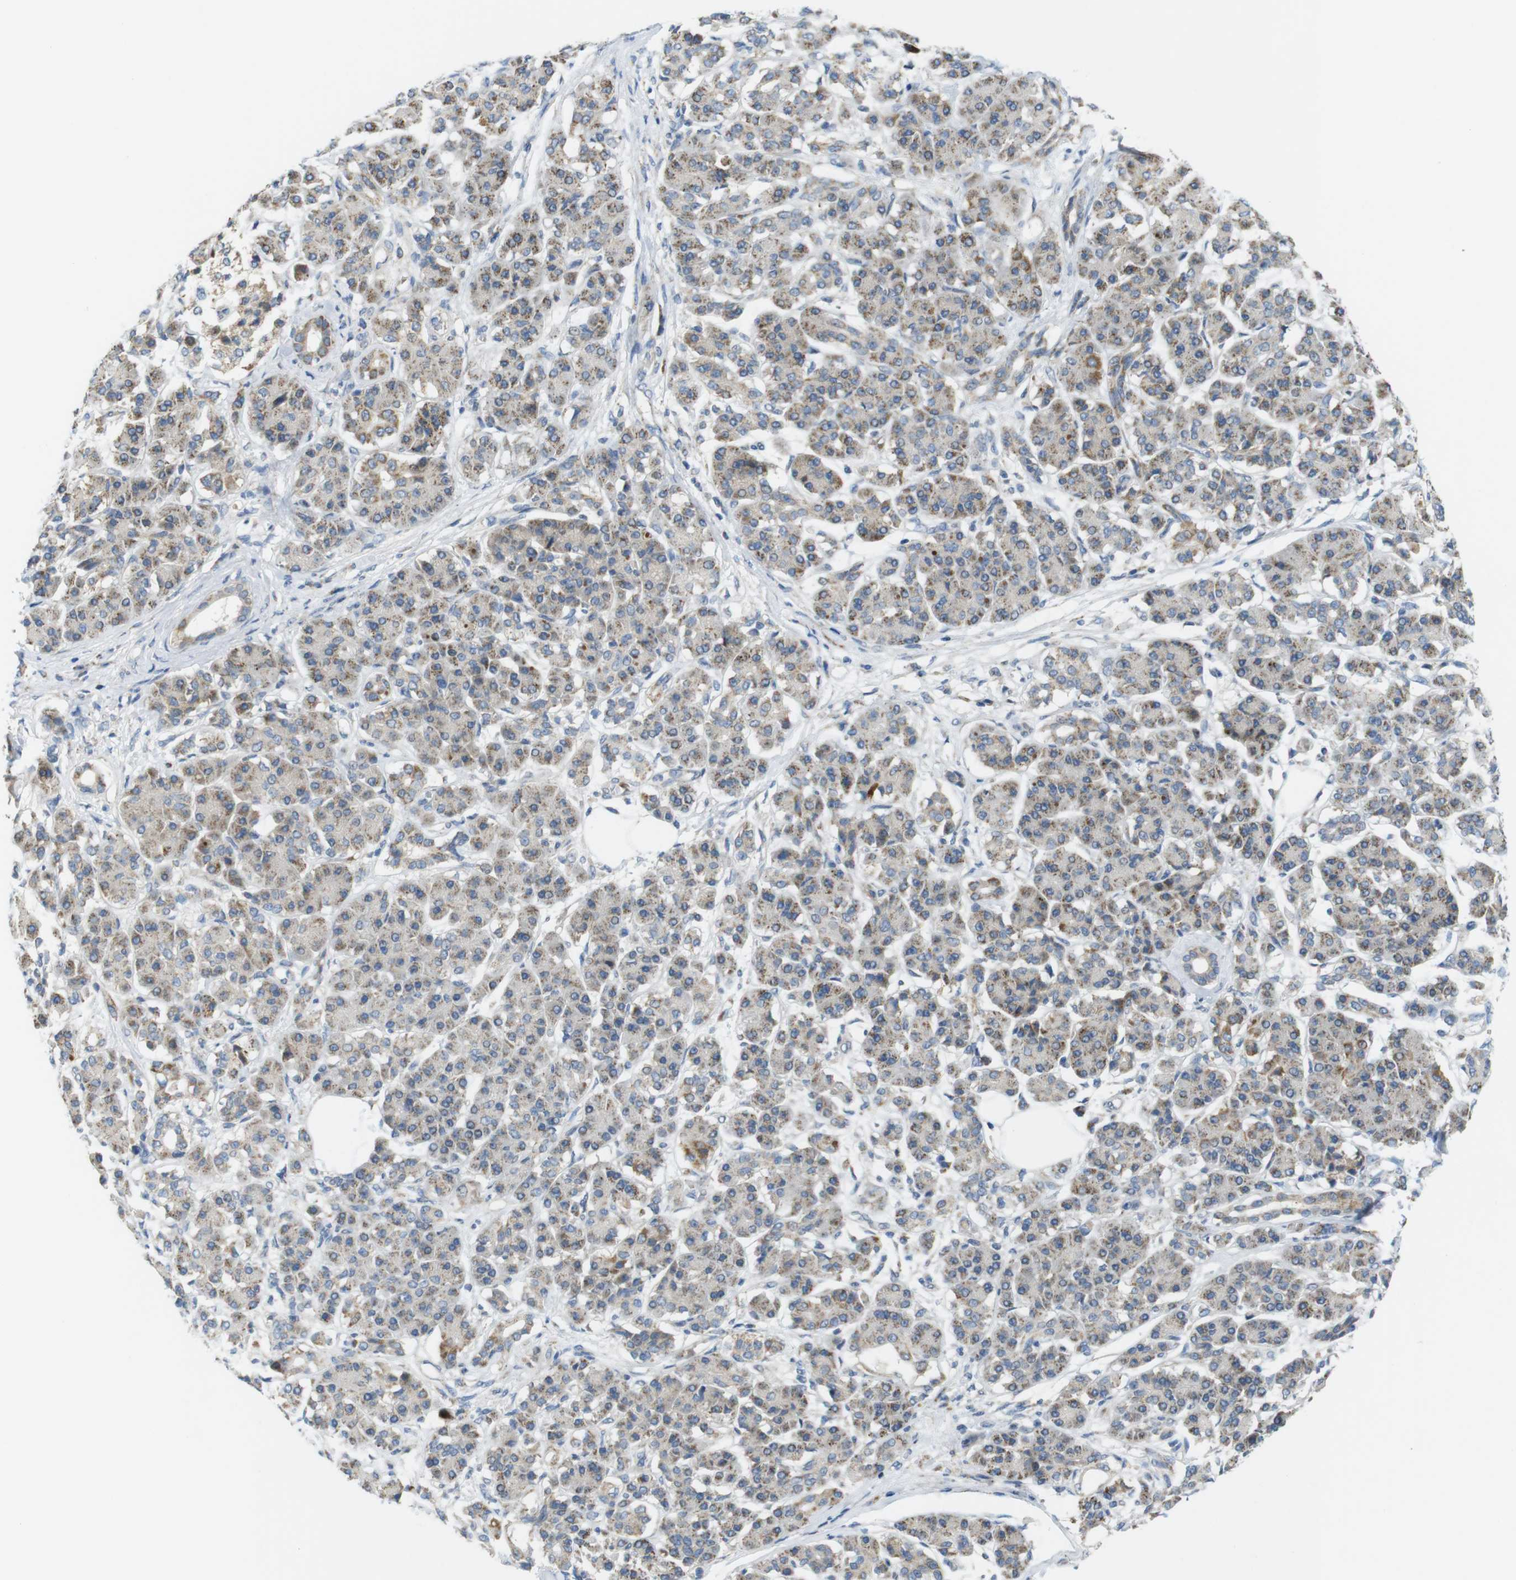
{"staining": {"intensity": "moderate", "quantity": ">75%", "location": "cytoplasmic/membranous"}, "tissue": "pancreatic cancer", "cell_type": "Tumor cells", "image_type": "cancer", "snomed": [{"axis": "morphology", "description": "Adenocarcinoma, NOS"}, {"axis": "topography", "description": "Pancreas"}], "caption": "The photomicrograph demonstrates immunohistochemical staining of pancreatic cancer. There is moderate cytoplasmic/membranous expression is identified in about >75% of tumor cells.", "gene": "MARCHF1", "patient": {"sex": "female", "age": 56}}